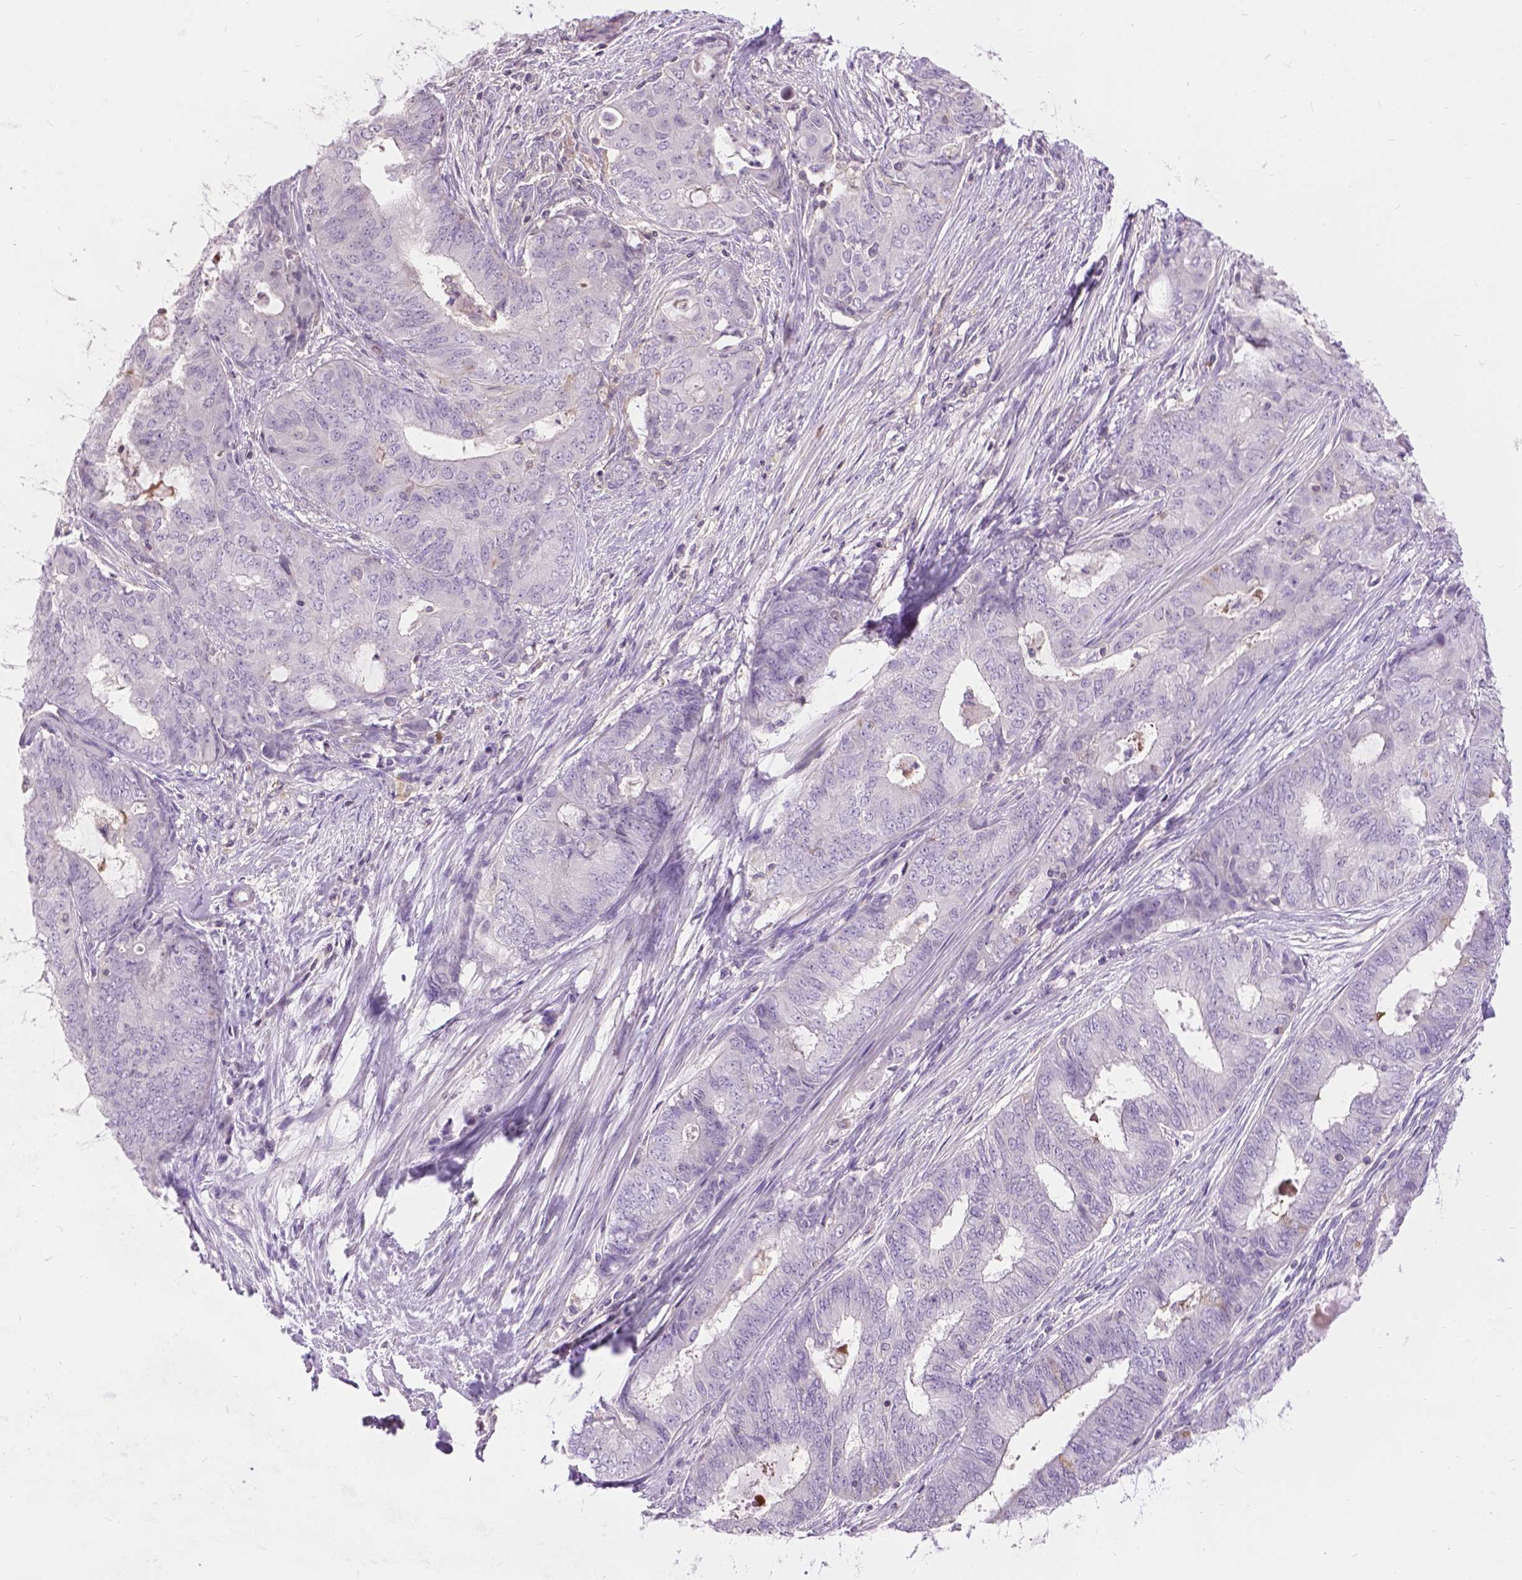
{"staining": {"intensity": "negative", "quantity": "none", "location": "none"}, "tissue": "endometrial cancer", "cell_type": "Tumor cells", "image_type": "cancer", "snomed": [{"axis": "morphology", "description": "Adenocarcinoma, NOS"}, {"axis": "topography", "description": "Endometrium"}], "caption": "Tumor cells are negative for protein expression in human adenocarcinoma (endometrial).", "gene": "JAK3", "patient": {"sex": "female", "age": 62}}